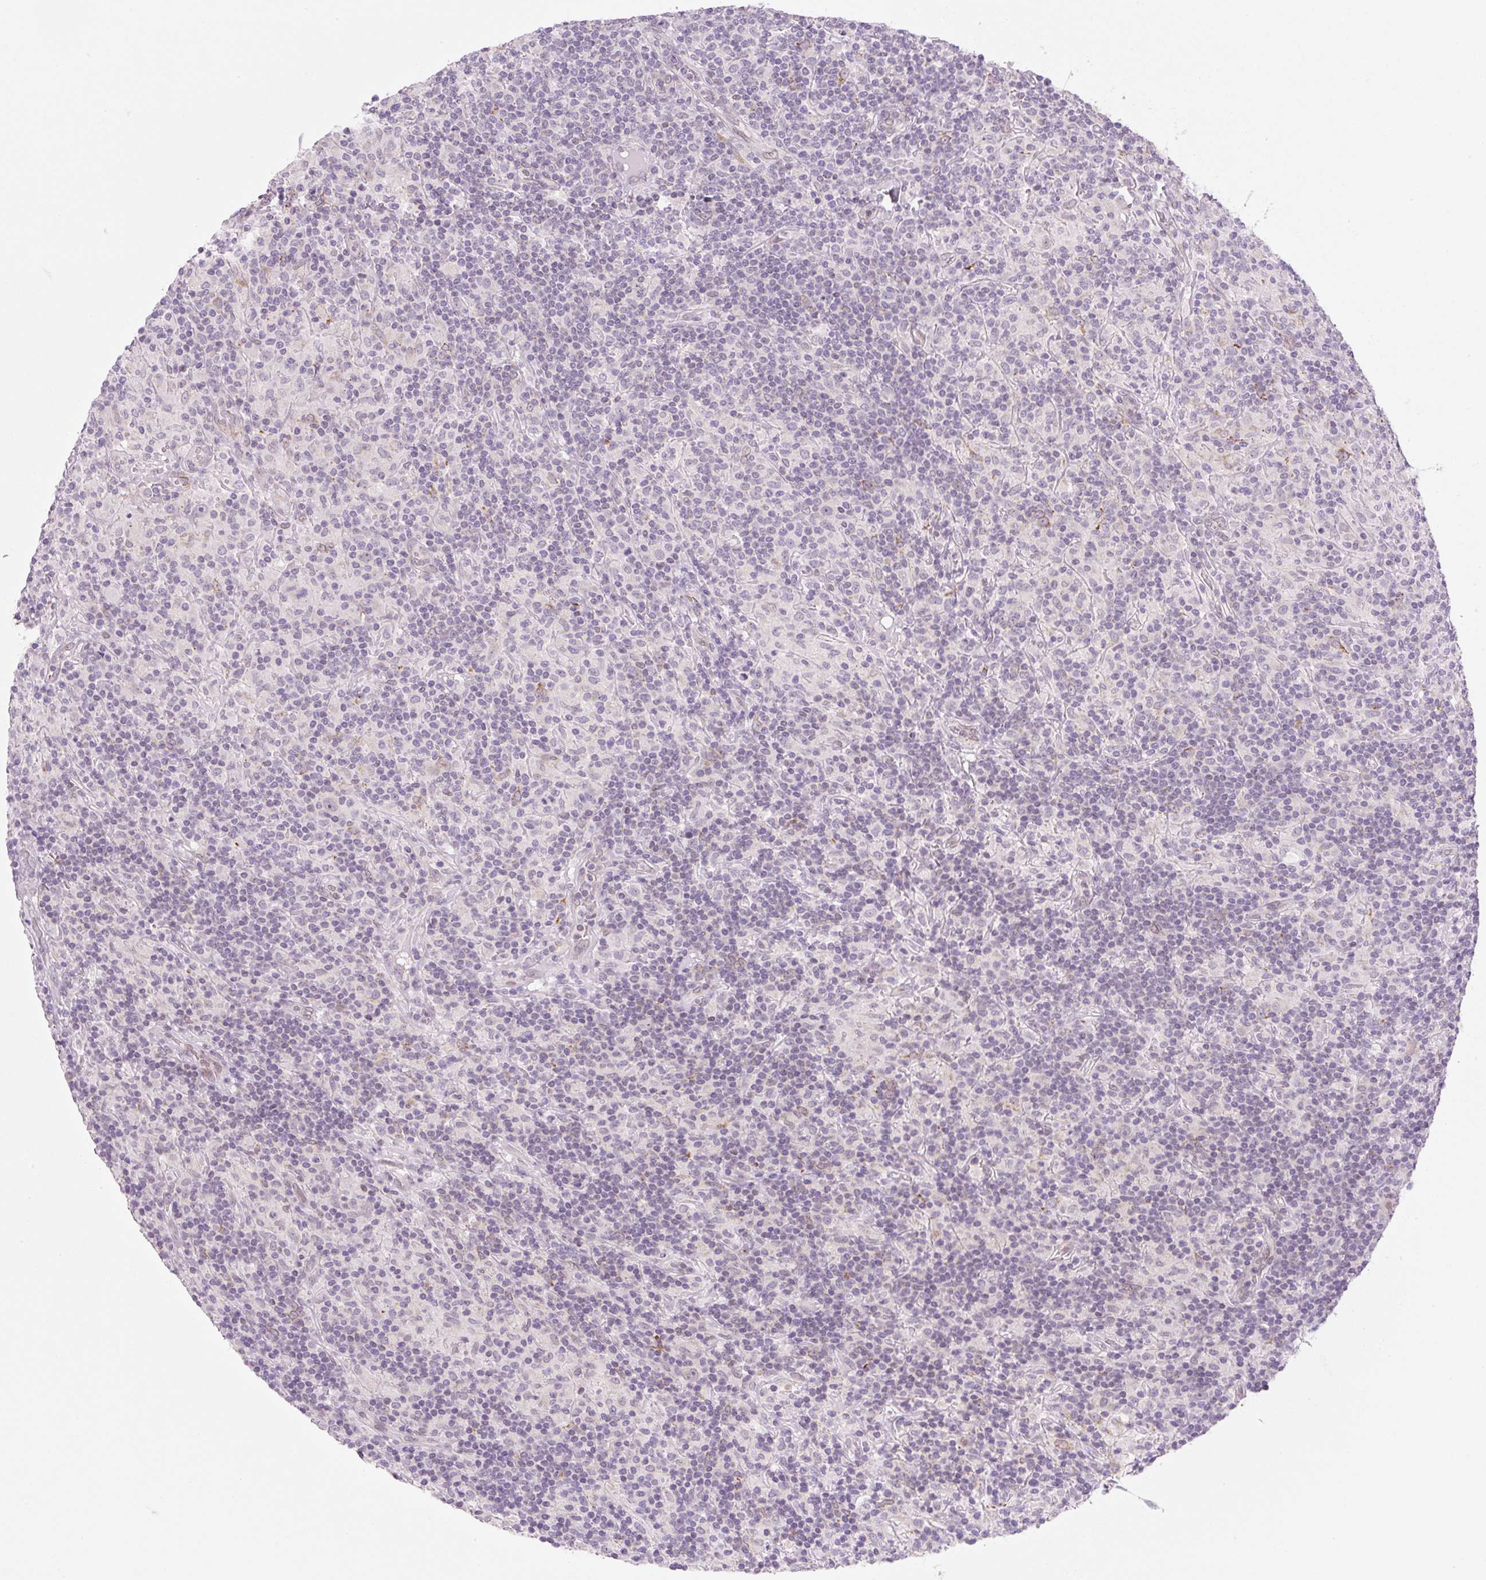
{"staining": {"intensity": "negative", "quantity": "none", "location": "none"}, "tissue": "lymphoma", "cell_type": "Tumor cells", "image_type": "cancer", "snomed": [{"axis": "morphology", "description": "Hodgkin's disease, NOS"}, {"axis": "topography", "description": "Lymph node"}], "caption": "Immunohistochemistry histopathology image of neoplastic tissue: human Hodgkin's disease stained with DAB (3,3'-diaminobenzidine) shows no significant protein positivity in tumor cells. (Brightfield microscopy of DAB immunohistochemistry (IHC) at high magnification).", "gene": "SYNE3", "patient": {"sex": "male", "age": 70}}